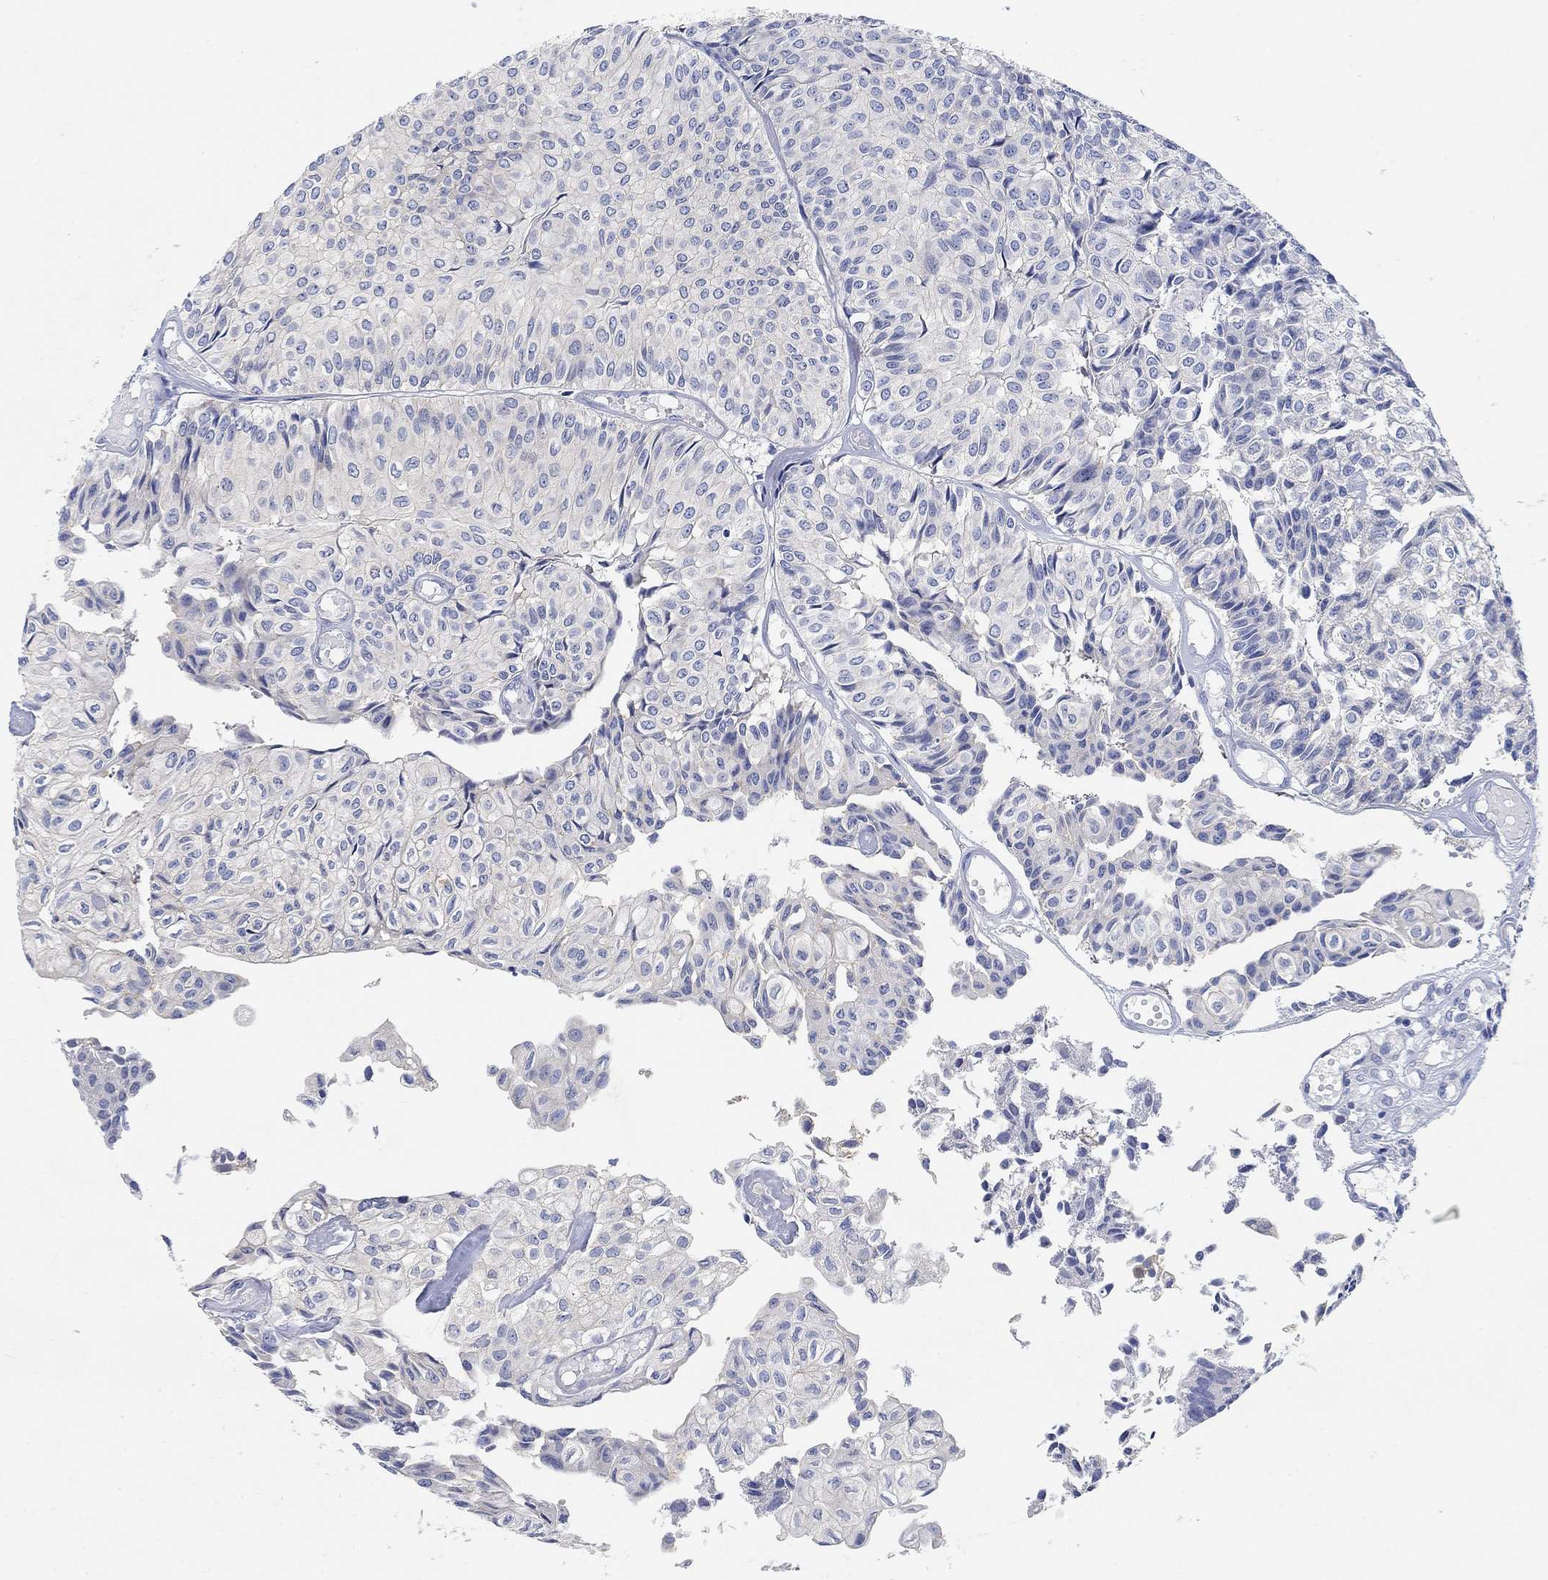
{"staining": {"intensity": "weak", "quantity": "<25%", "location": "cytoplasmic/membranous"}, "tissue": "urothelial cancer", "cell_type": "Tumor cells", "image_type": "cancer", "snomed": [{"axis": "morphology", "description": "Urothelial carcinoma, Low grade"}, {"axis": "topography", "description": "Urinary bladder"}], "caption": "Tumor cells are negative for brown protein staining in urothelial cancer.", "gene": "RGS1", "patient": {"sex": "male", "age": 89}}